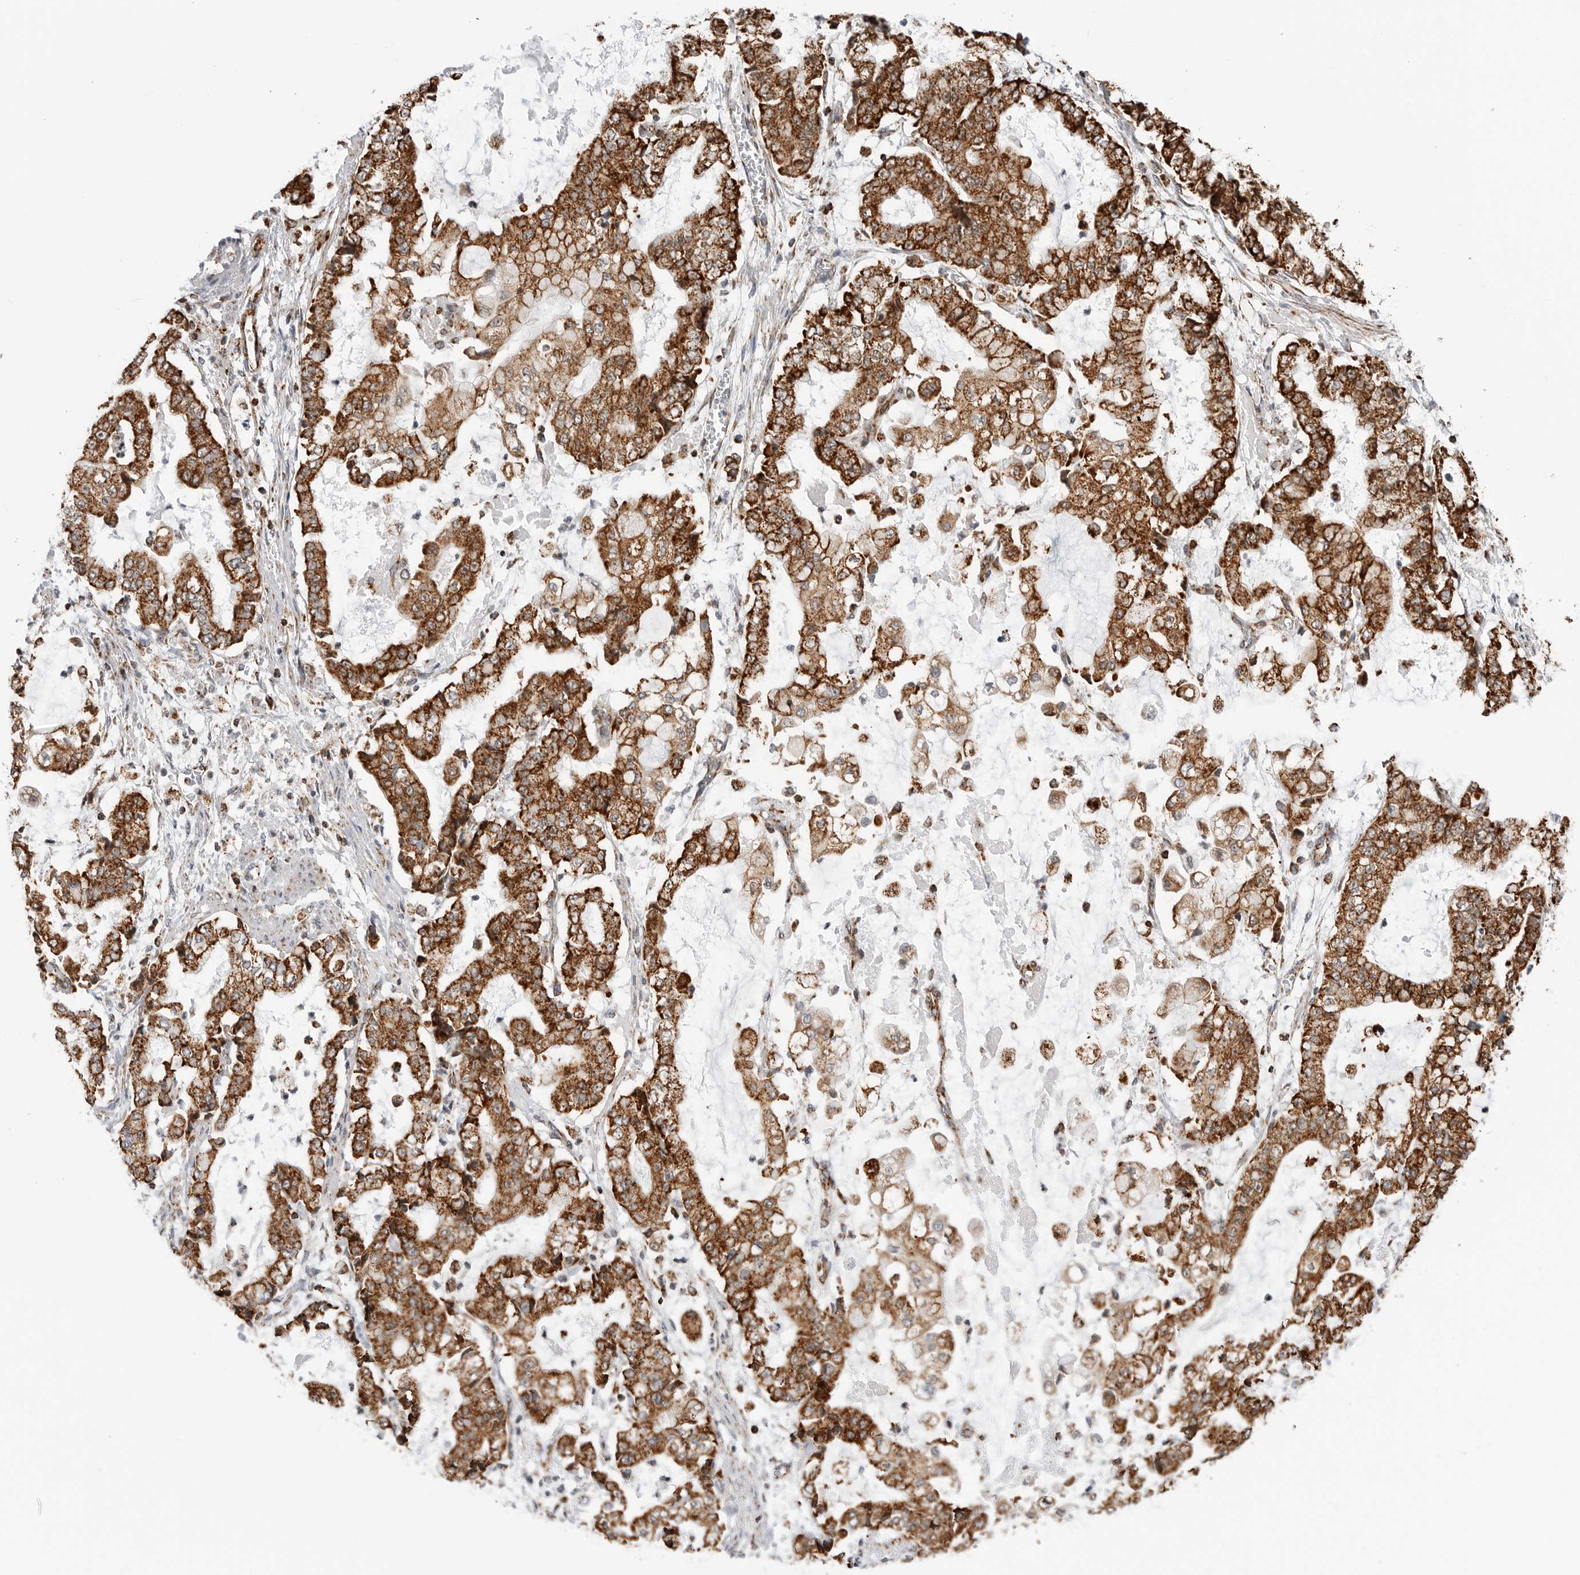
{"staining": {"intensity": "strong", "quantity": ">75%", "location": "cytoplasmic/membranous"}, "tissue": "stomach cancer", "cell_type": "Tumor cells", "image_type": "cancer", "snomed": [{"axis": "morphology", "description": "Adenocarcinoma, NOS"}, {"axis": "topography", "description": "Stomach"}], "caption": "This is an image of immunohistochemistry staining of stomach adenocarcinoma, which shows strong staining in the cytoplasmic/membranous of tumor cells.", "gene": "COX5A", "patient": {"sex": "male", "age": 76}}